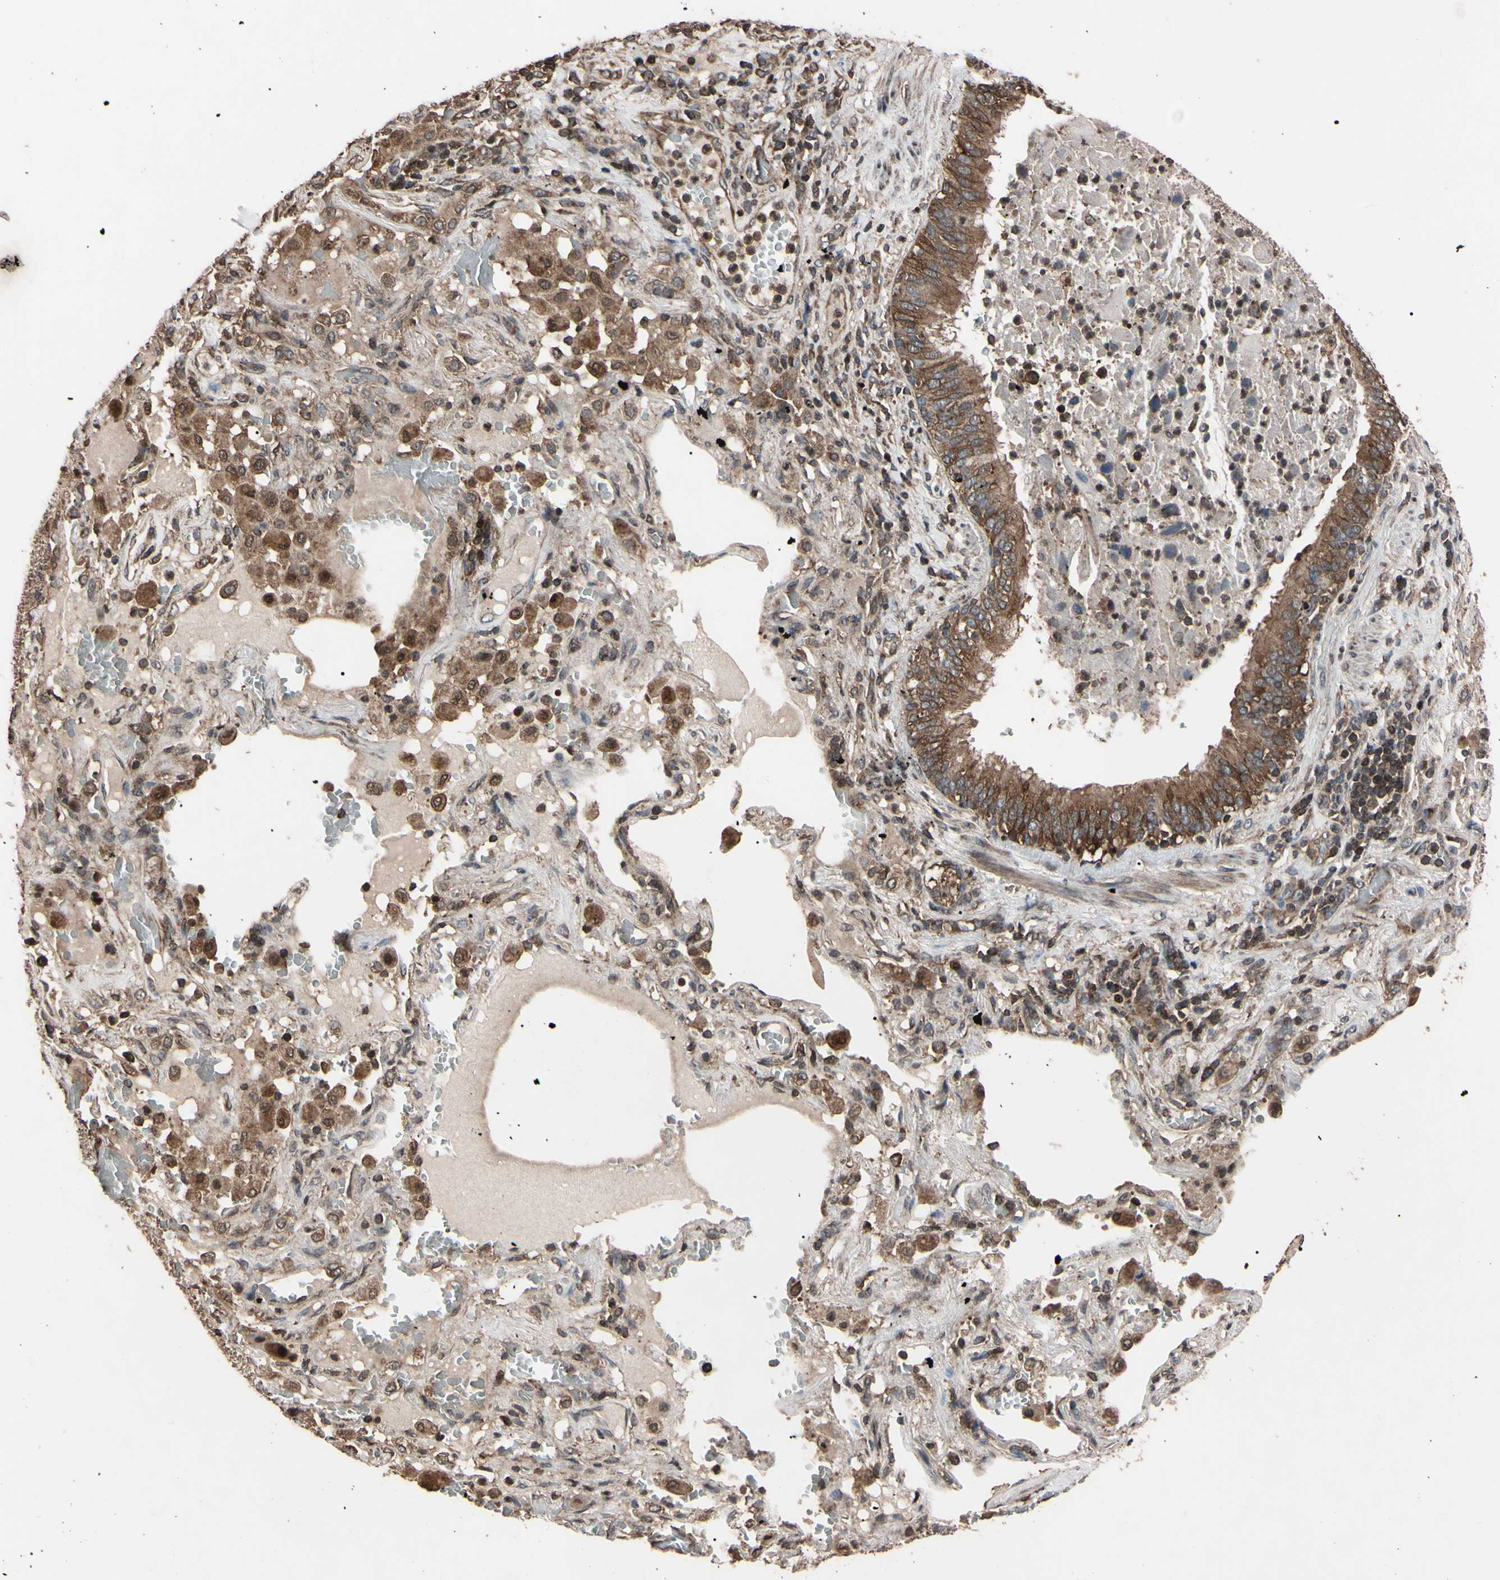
{"staining": {"intensity": "moderate", "quantity": ">75%", "location": "cytoplasmic/membranous"}, "tissue": "lung cancer", "cell_type": "Tumor cells", "image_type": "cancer", "snomed": [{"axis": "morphology", "description": "Squamous cell carcinoma, NOS"}, {"axis": "topography", "description": "Lung"}], "caption": "Tumor cells display medium levels of moderate cytoplasmic/membranous expression in approximately >75% of cells in squamous cell carcinoma (lung). (Stains: DAB in brown, nuclei in blue, Microscopy: brightfield microscopy at high magnification).", "gene": "TNFRSF1A", "patient": {"sex": "male", "age": 57}}